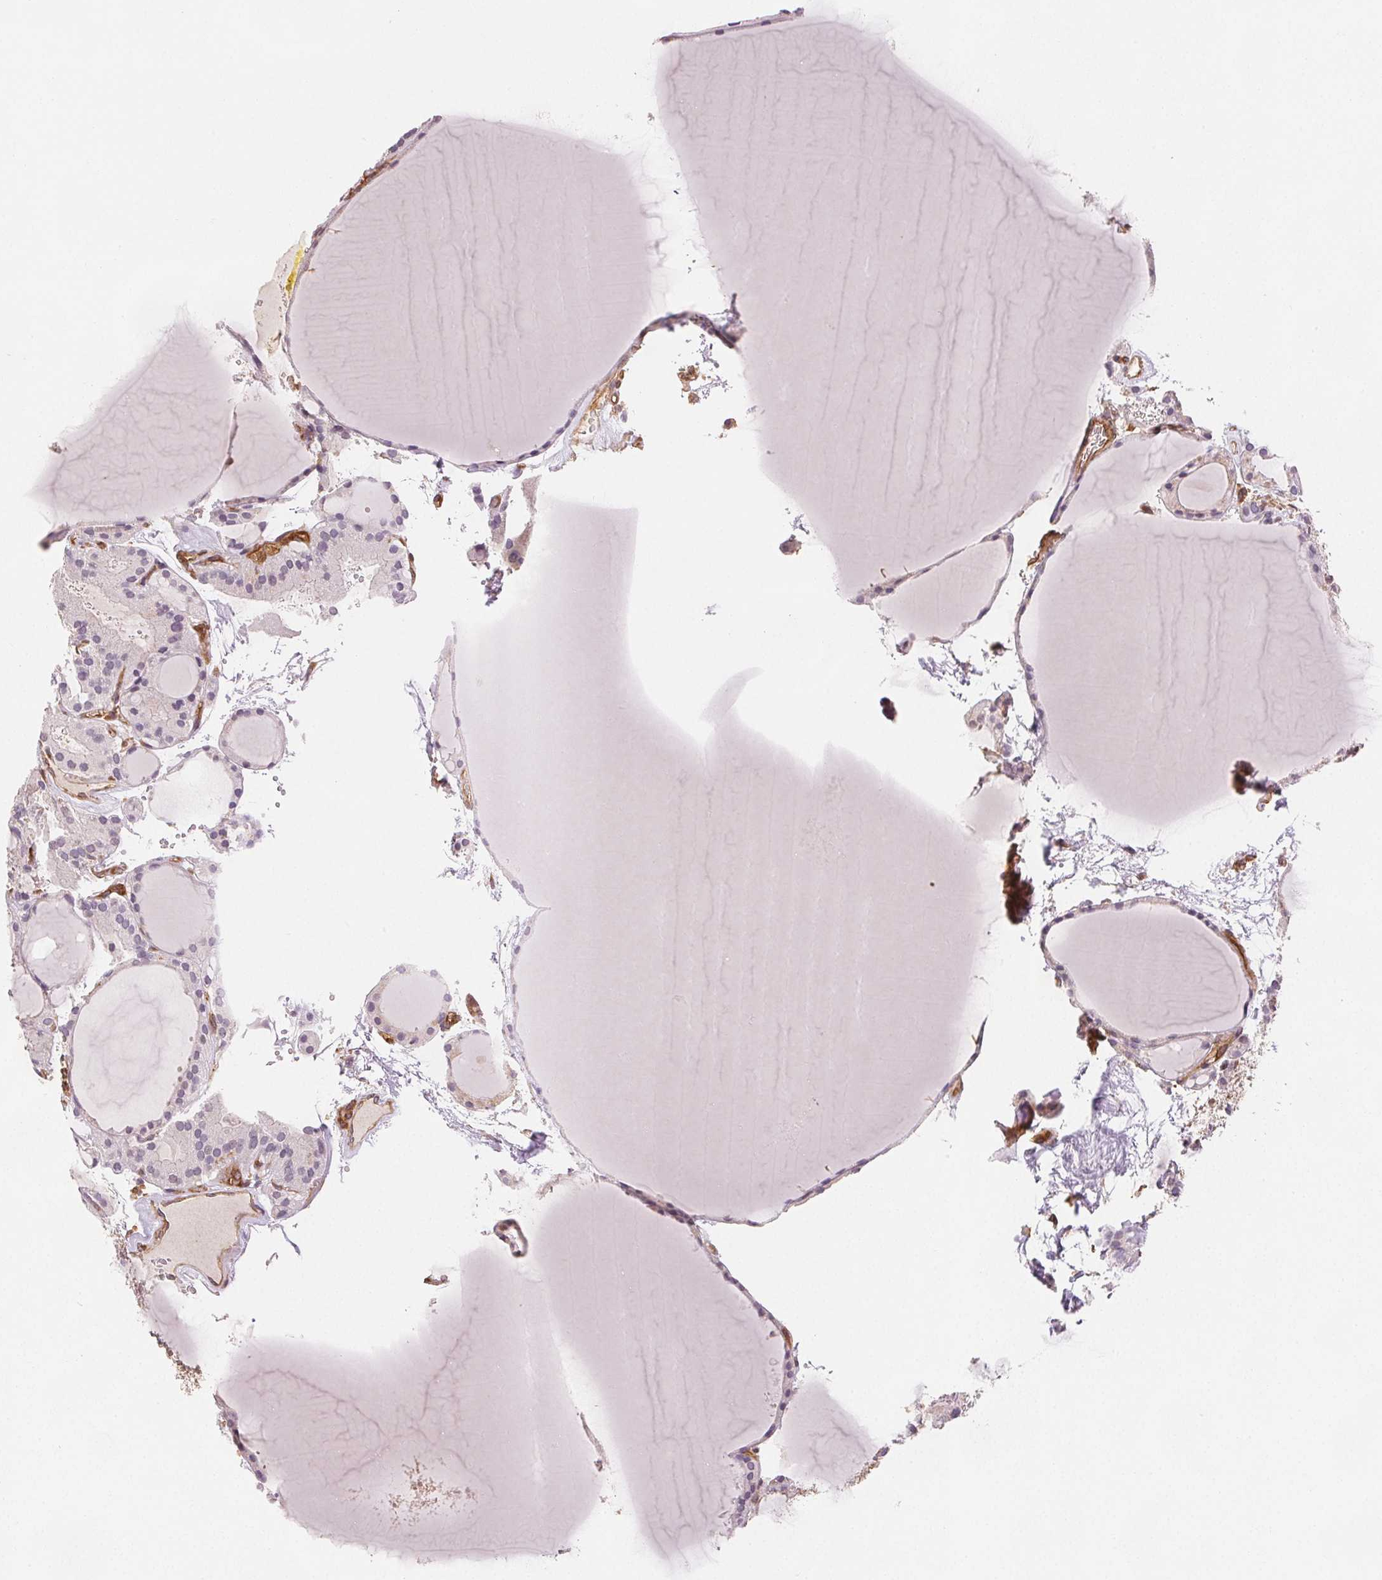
{"staining": {"intensity": "moderate", "quantity": "<25%", "location": "cytoplasmic/membranous"}, "tissue": "thyroid cancer", "cell_type": "Tumor cells", "image_type": "cancer", "snomed": [{"axis": "morphology", "description": "Papillary adenocarcinoma, NOS"}, {"axis": "topography", "description": "Thyroid gland"}], "caption": "A photomicrograph of human papillary adenocarcinoma (thyroid) stained for a protein exhibits moderate cytoplasmic/membranous brown staining in tumor cells. Using DAB (brown) and hematoxylin (blue) stains, captured at high magnification using brightfield microscopy.", "gene": "DIAPH2", "patient": {"sex": "male", "age": 87}}